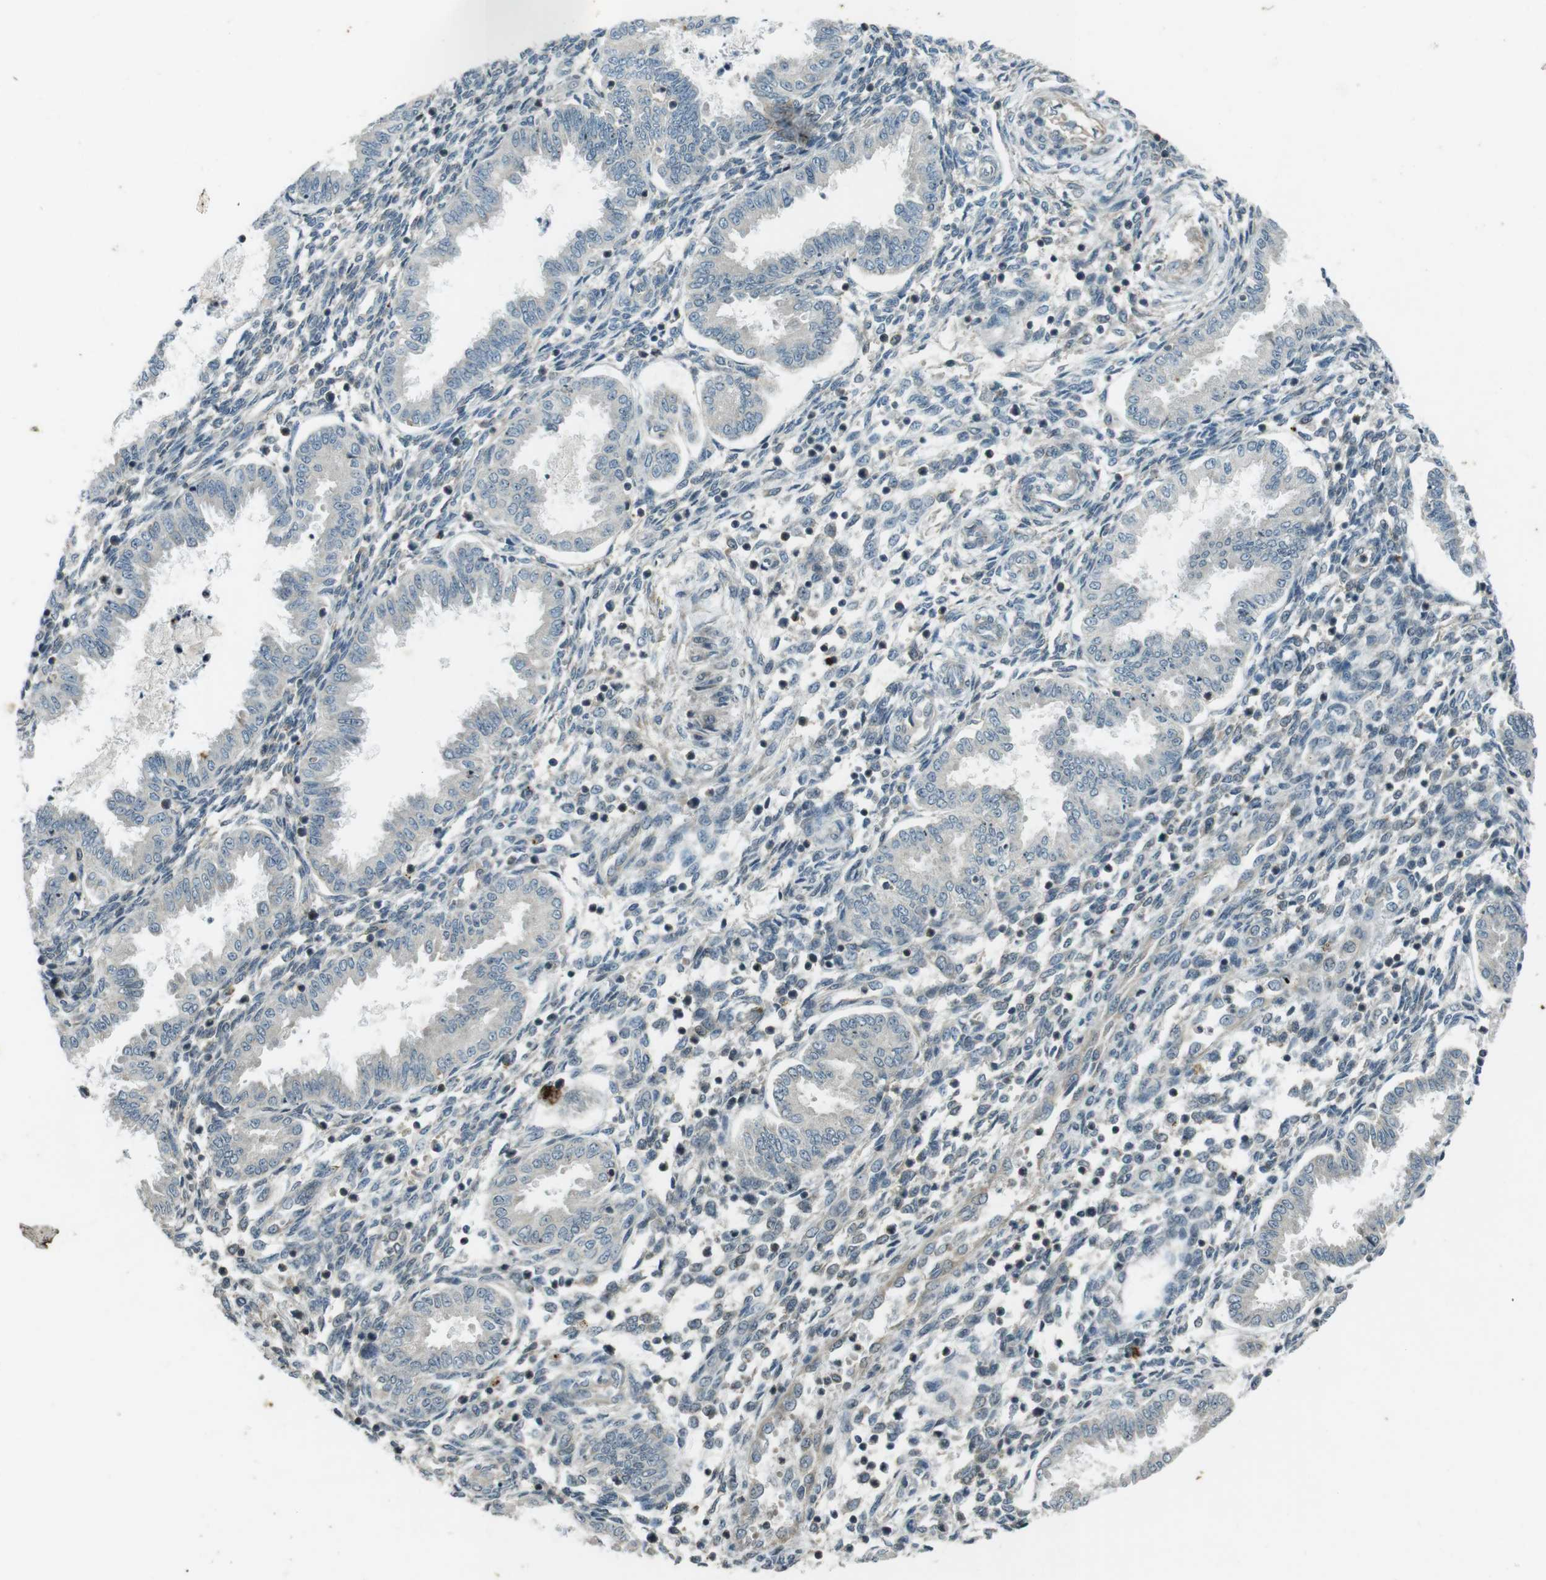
{"staining": {"intensity": "negative", "quantity": "none", "location": "none"}, "tissue": "endometrium", "cell_type": "Cells in endometrial stroma", "image_type": "normal", "snomed": [{"axis": "morphology", "description": "Normal tissue, NOS"}, {"axis": "topography", "description": "Endometrium"}], "caption": "Protein analysis of benign endometrium demonstrates no significant positivity in cells in endometrial stroma.", "gene": "ZYX", "patient": {"sex": "female", "age": 33}}